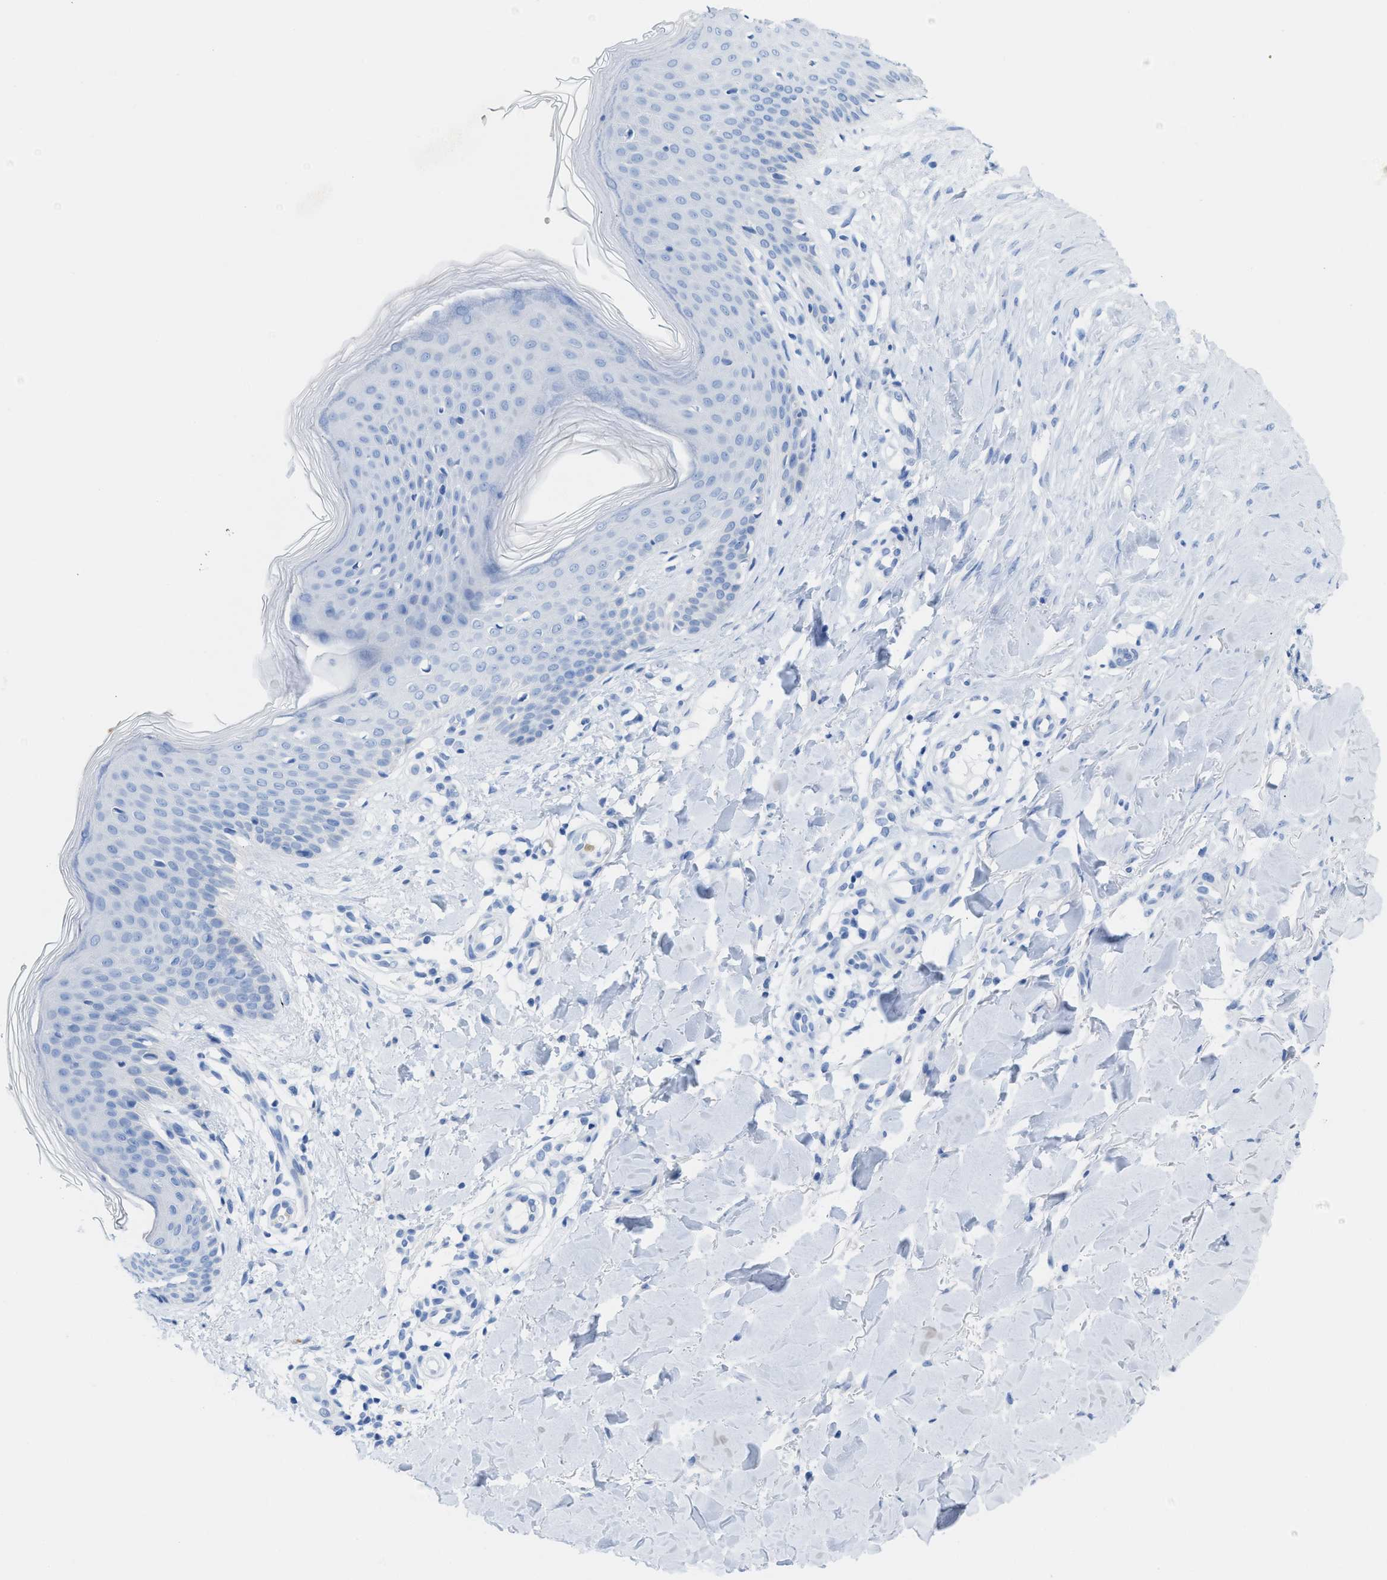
{"staining": {"intensity": "negative", "quantity": "none", "location": "none"}, "tissue": "skin", "cell_type": "Fibroblasts", "image_type": "normal", "snomed": [{"axis": "morphology", "description": "Normal tissue, NOS"}, {"axis": "topography", "description": "Skin"}], "caption": "Immunohistochemistry histopathology image of benign skin: skin stained with DAB (3,3'-diaminobenzidine) demonstrates no significant protein expression in fibroblasts.", "gene": "ANKFN1", "patient": {"sex": "male", "age": 41}}